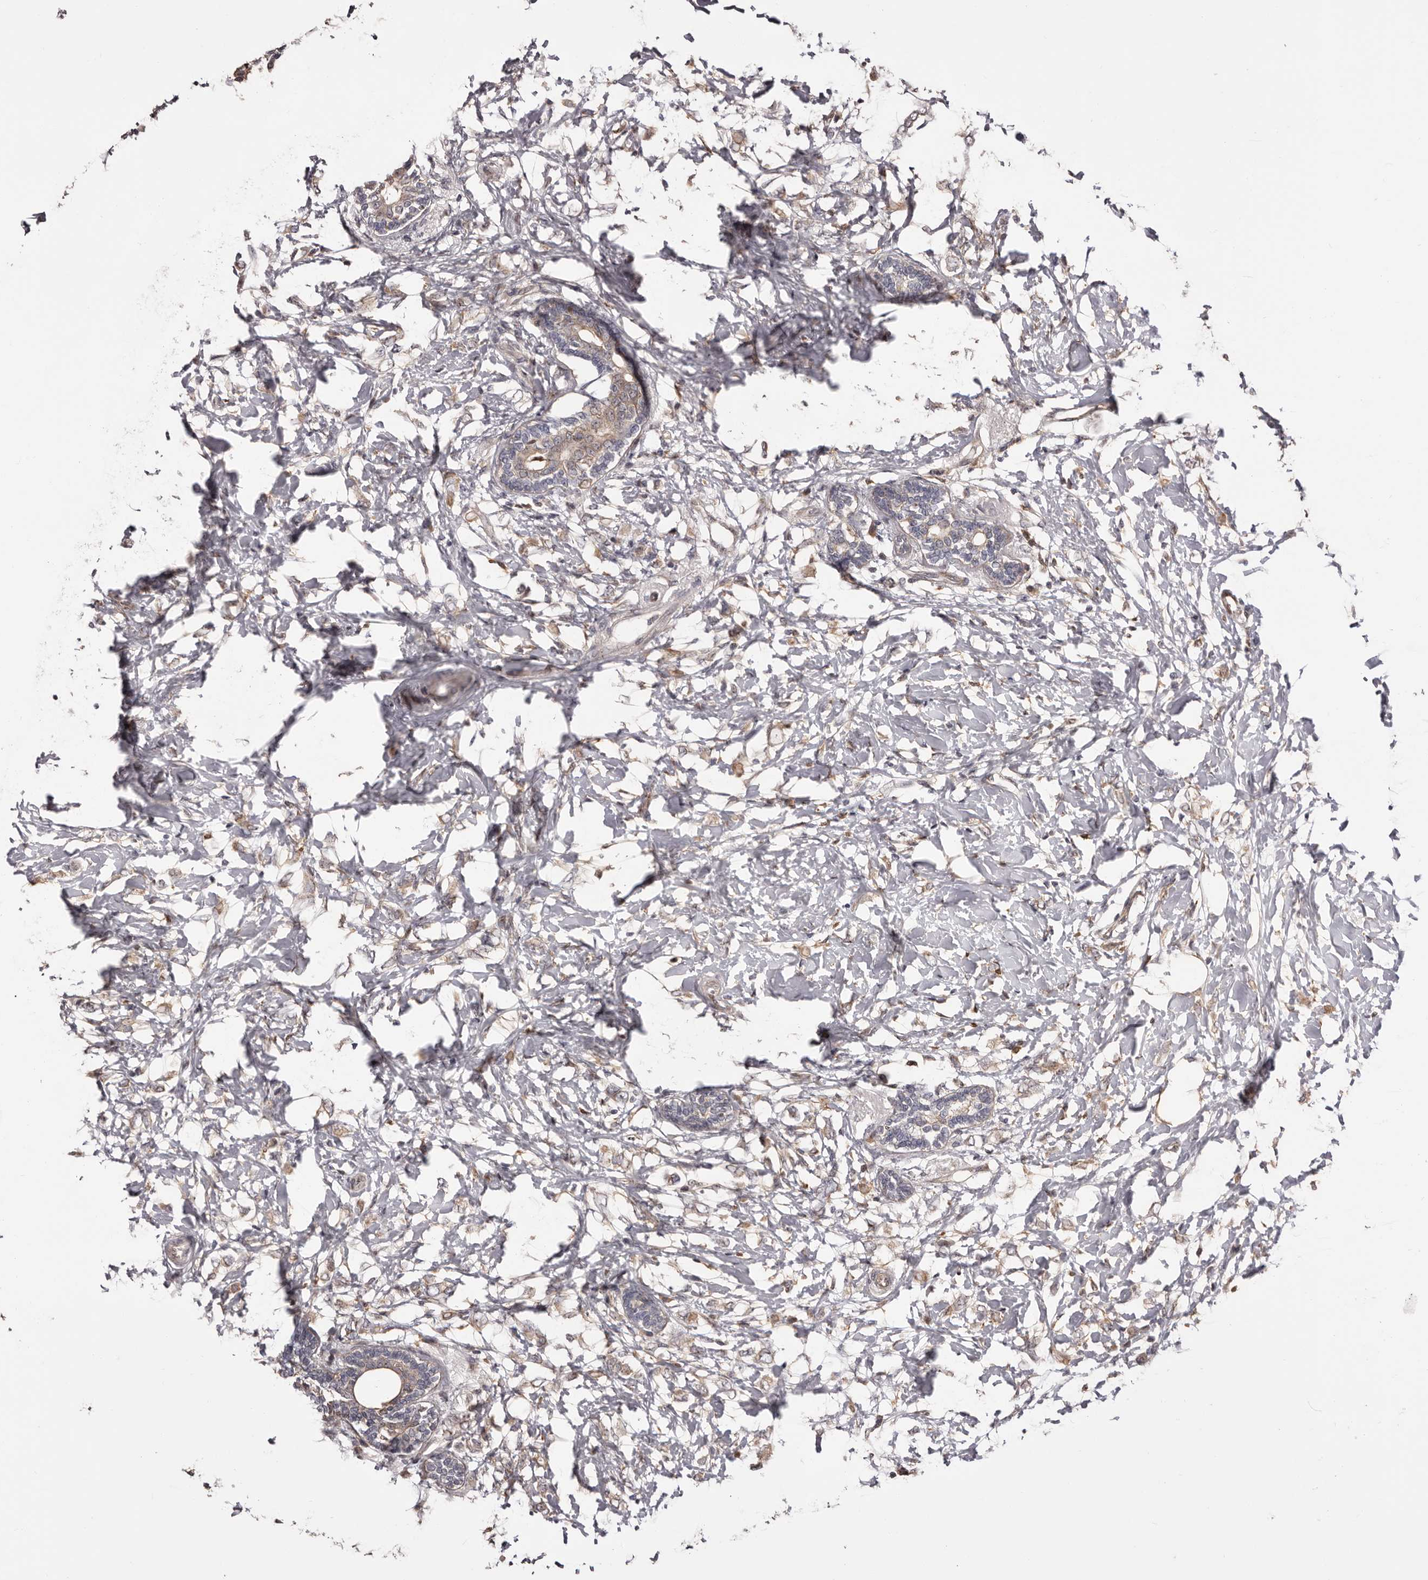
{"staining": {"intensity": "weak", "quantity": "25%-75%", "location": "cytoplasmic/membranous"}, "tissue": "breast cancer", "cell_type": "Tumor cells", "image_type": "cancer", "snomed": [{"axis": "morphology", "description": "Normal tissue, NOS"}, {"axis": "morphology", "description": "Lobular carcinoma"}, {"axis": "topography", "description": "Breast"}], "caption": "Human breast lobular carcinoma stained for a protein (brown) shows weak cytoplasmic/membranous positive expression in about 25%-75% of tumor cells.", "gene": "ZCCHC7", "patient": {"sex": "female", "age": 47}}